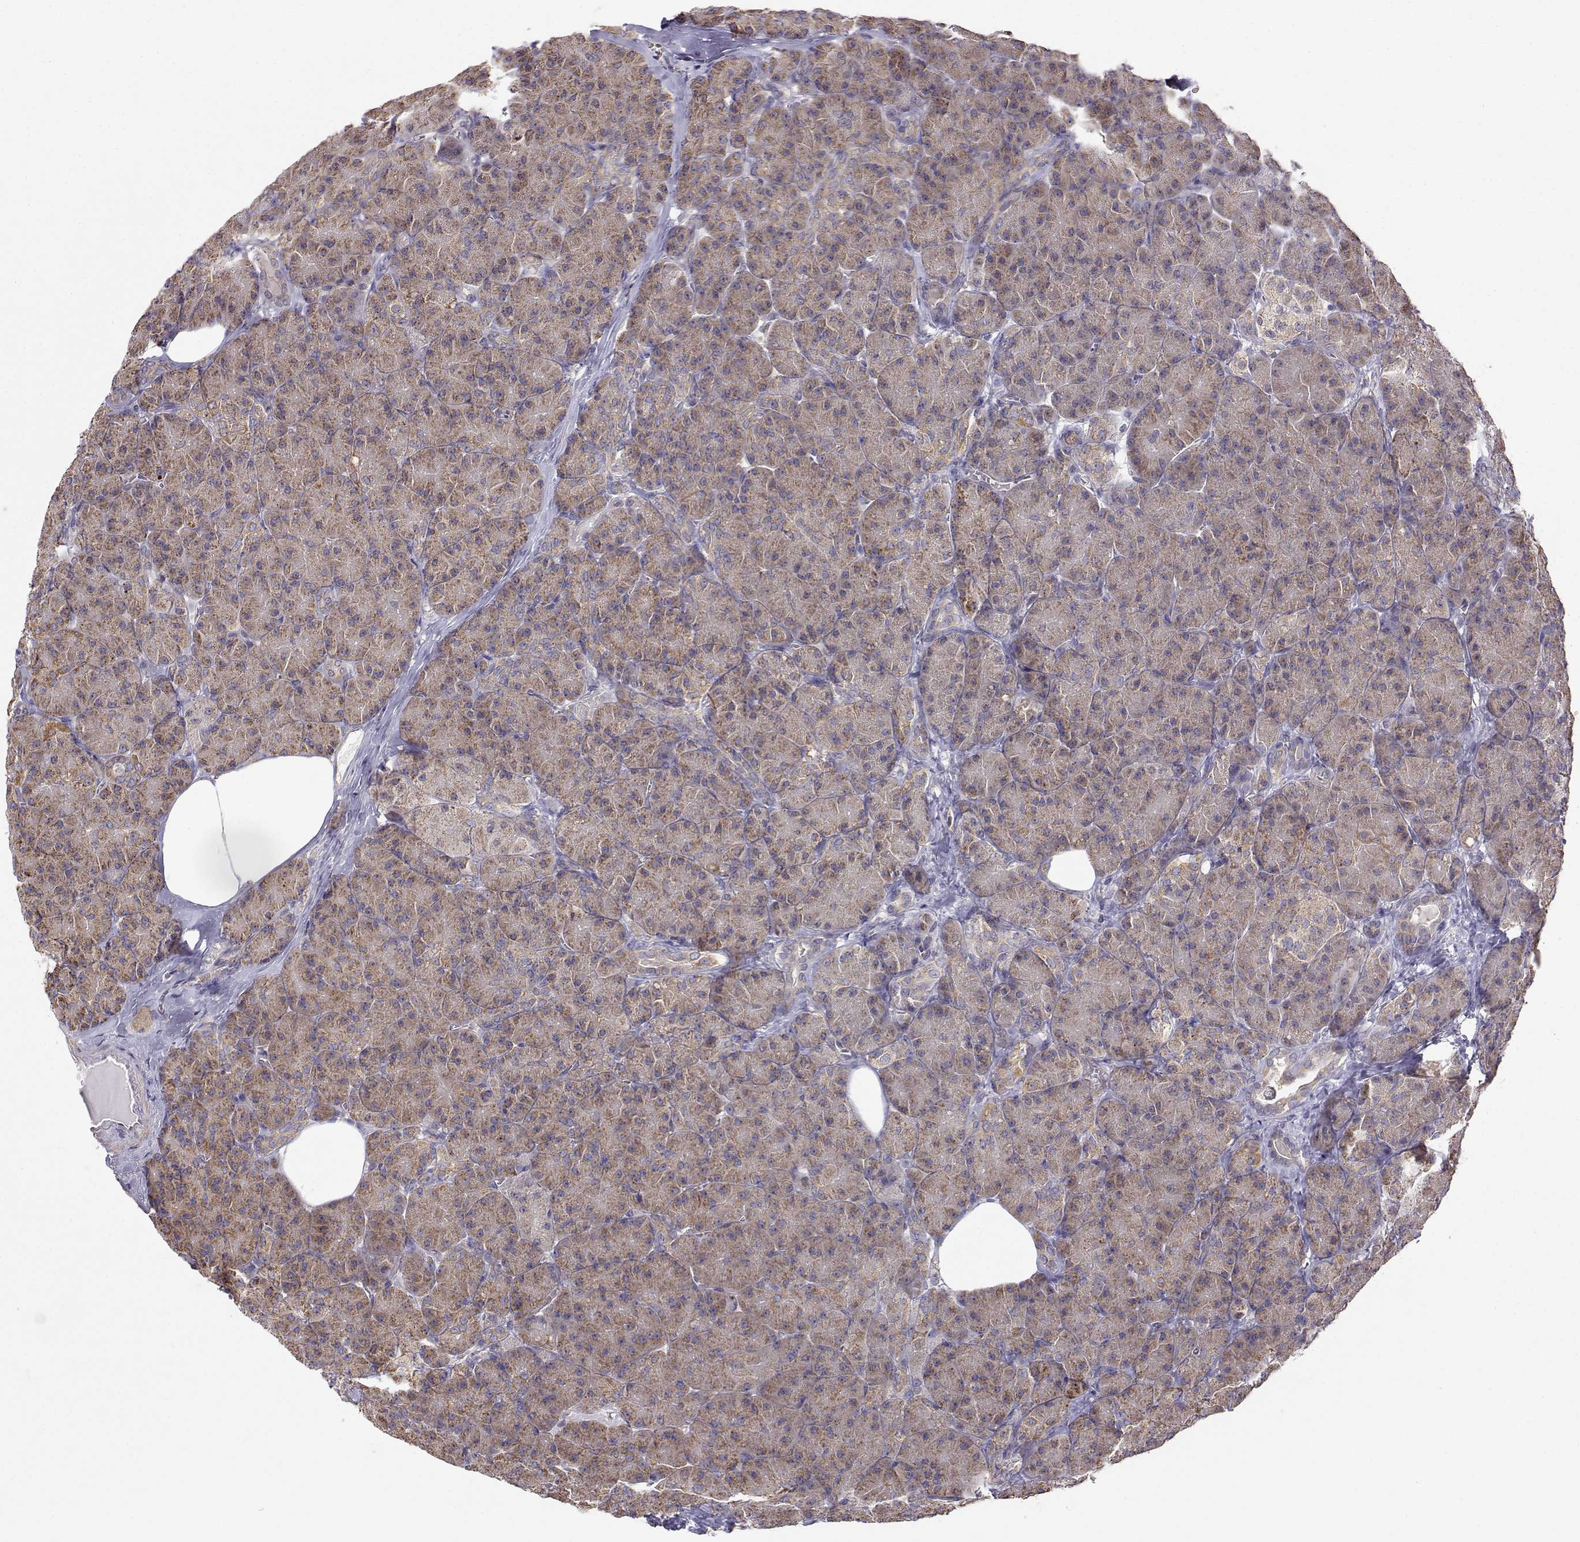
{"staining": {"intensity": "moderate", "quantity": ">75%", "location": "cytoplasmic/membranous"}, "tissue": "pancreas", "cell_type": "Exocrine glandular cells", "image_type": "normal", "snomed": [{"axis": "morphology", "description": "Normal tissue, NOS"}, {"axis": "topography", "description": "Pancreas"}], "caption": "The photomicrograph exhibits staining of unremarkable pancreas, revealing moderate cytoplasmic/membranous protein expression (brown color) within exocrine glandular cells.", "gene": "PAIP1", "patient": {"sex": "male", "age": 57}}